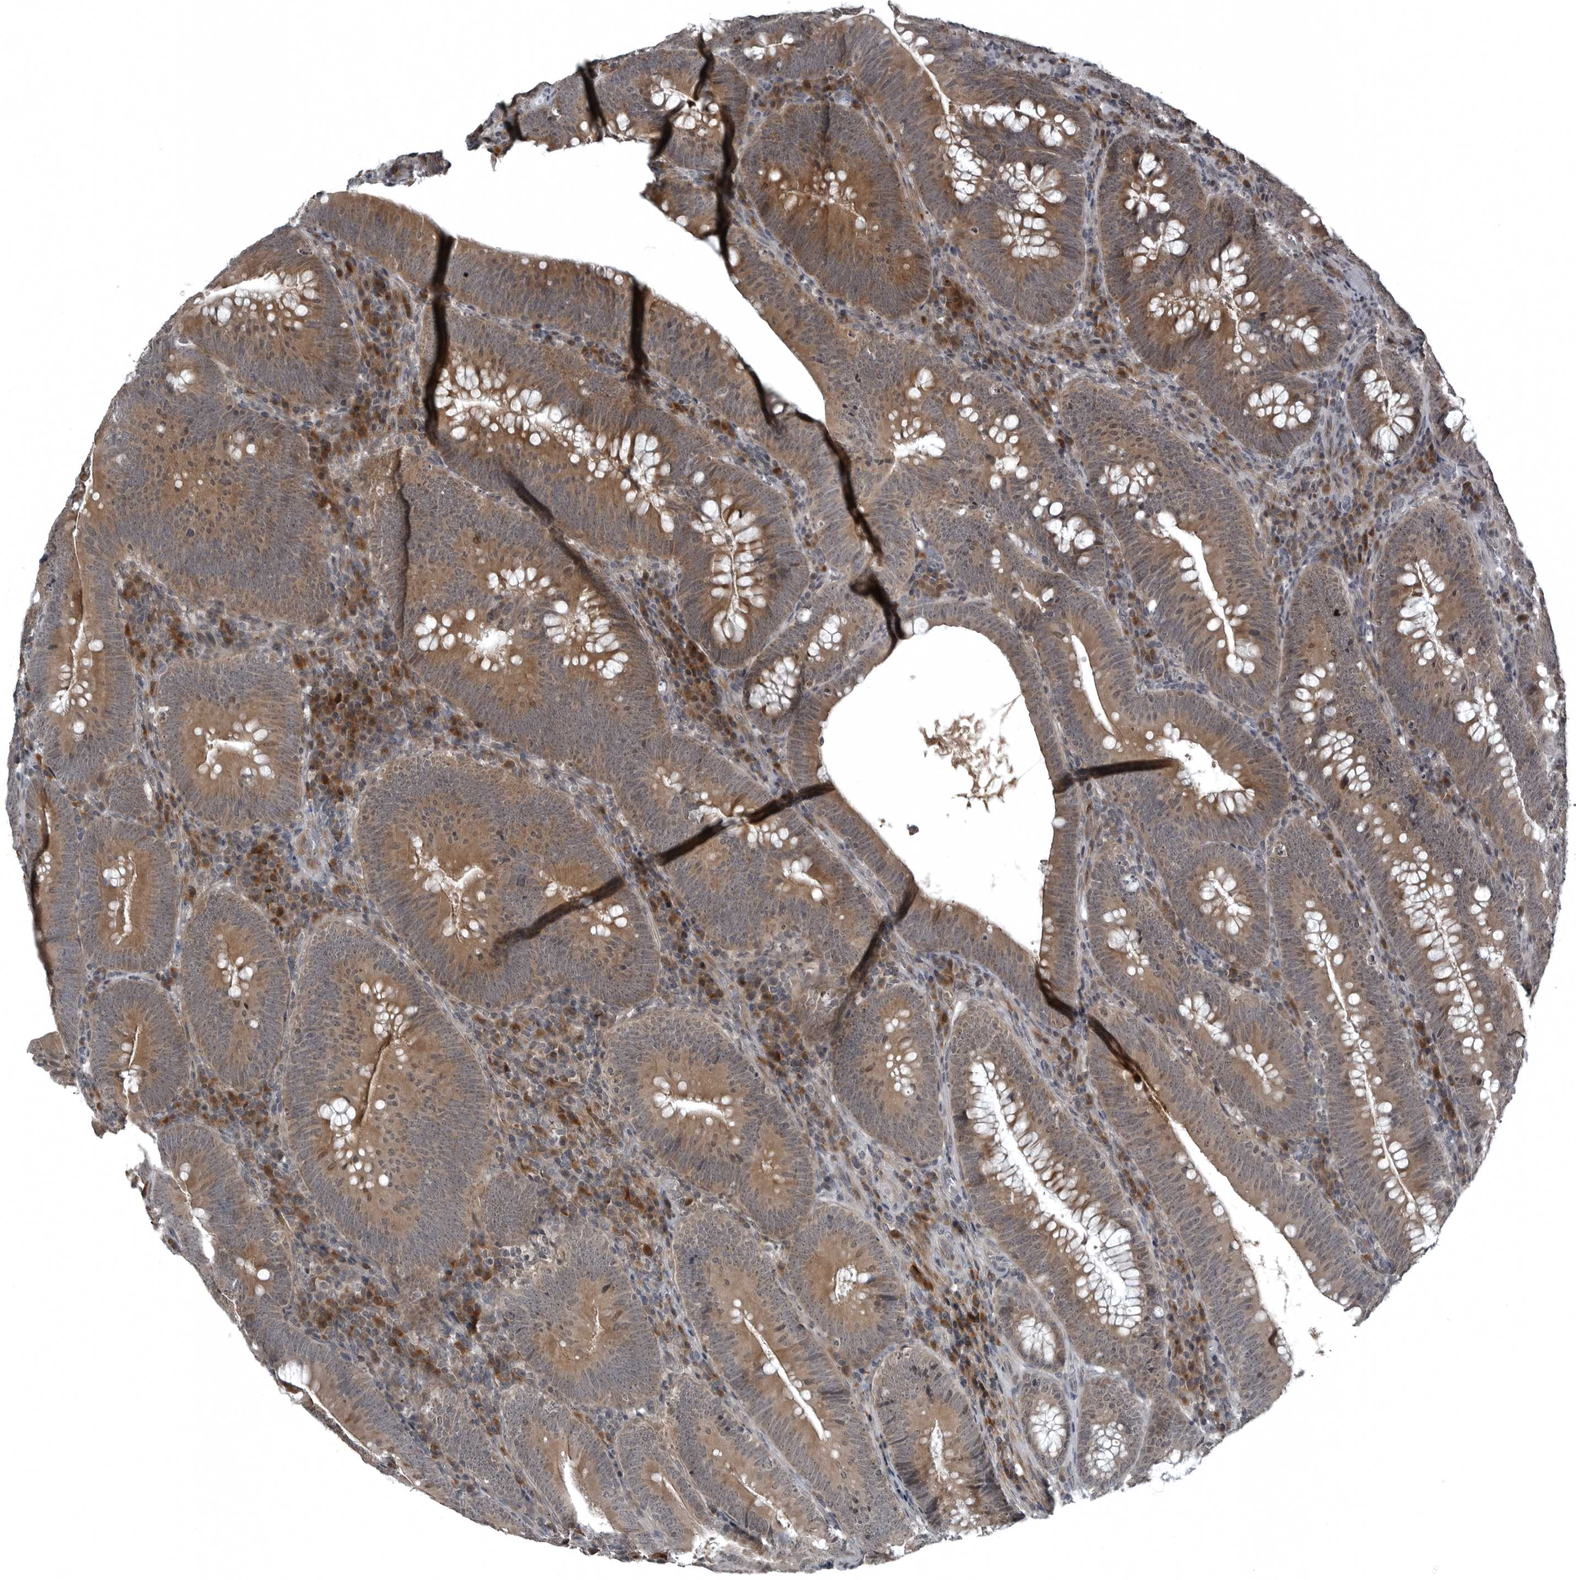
{"staining": {"intensity": "moderate", "quantity": ">75%", "location": "cytoplasmic/membranous"}, "tissue": "colorectal cancer", "cell_type": "Tumor cells", "image_type": "cancer", "snomed": [{"axis": "morphology", "description": "Normal tissue, NOS"}, {"axis": "topography", "description": "Colon"}], "caption": "Moderate cytoplasmic/membranous staining is identified in approximately >75% of tumor cells in colorectal cancer.", "gene": "GAK", "patient": {"sex": "female", "age": 82}}